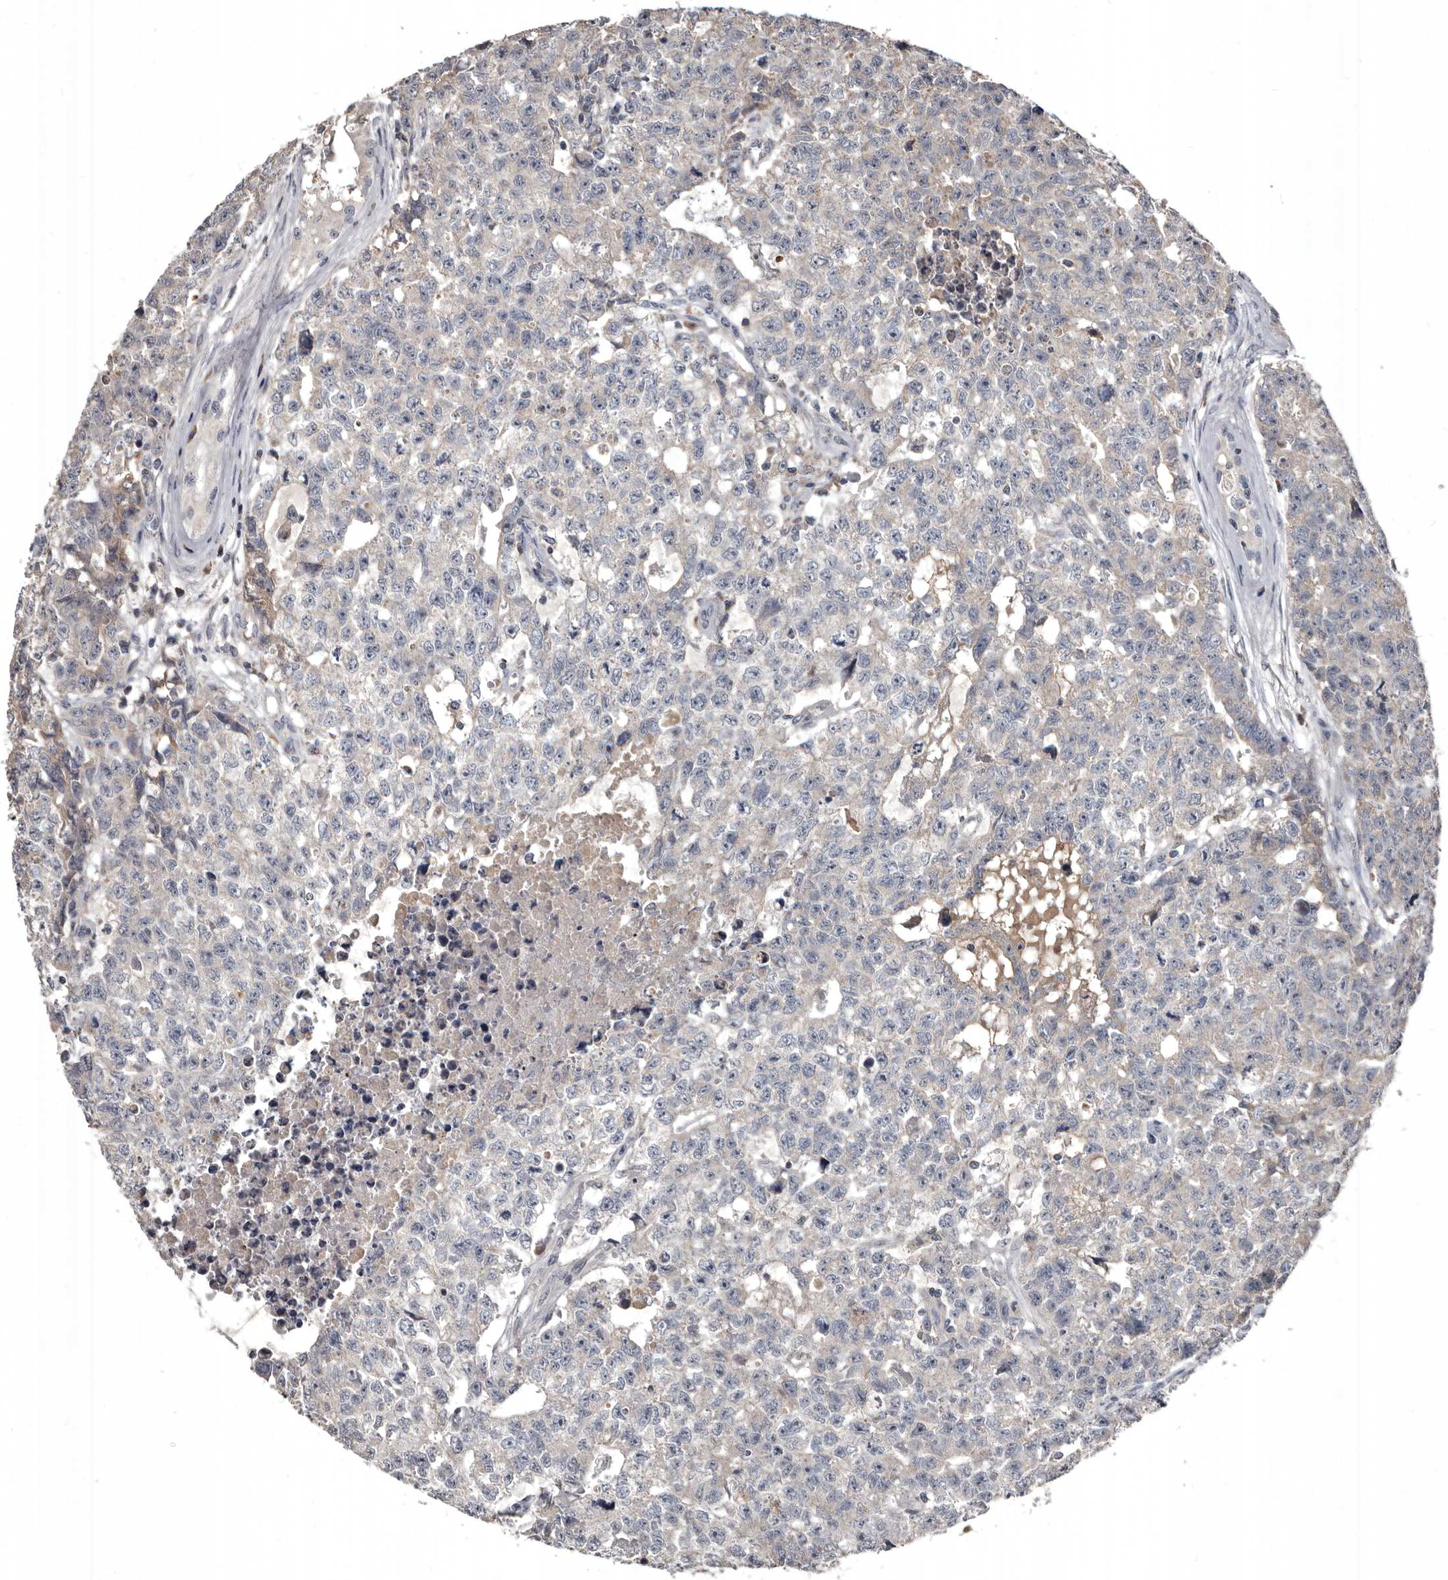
{"staining": {"intensity": "negative", "quantity": "none", "location": "none"}, "tissue": "testis cancer", "cell_type": "Tumor cells", "image_type": "cancer", "snomed": [{"axis": "morphology", "description": "Carcinoma, Embryonal, NOS"}, {"axis": "topography", "description": "Testis"}], "caption": "Tumor cells show no significant protein staining in embryonal carcinoma (testis).", "gene": "GREB1", "patient": {"sex": "male", "age": 28}}